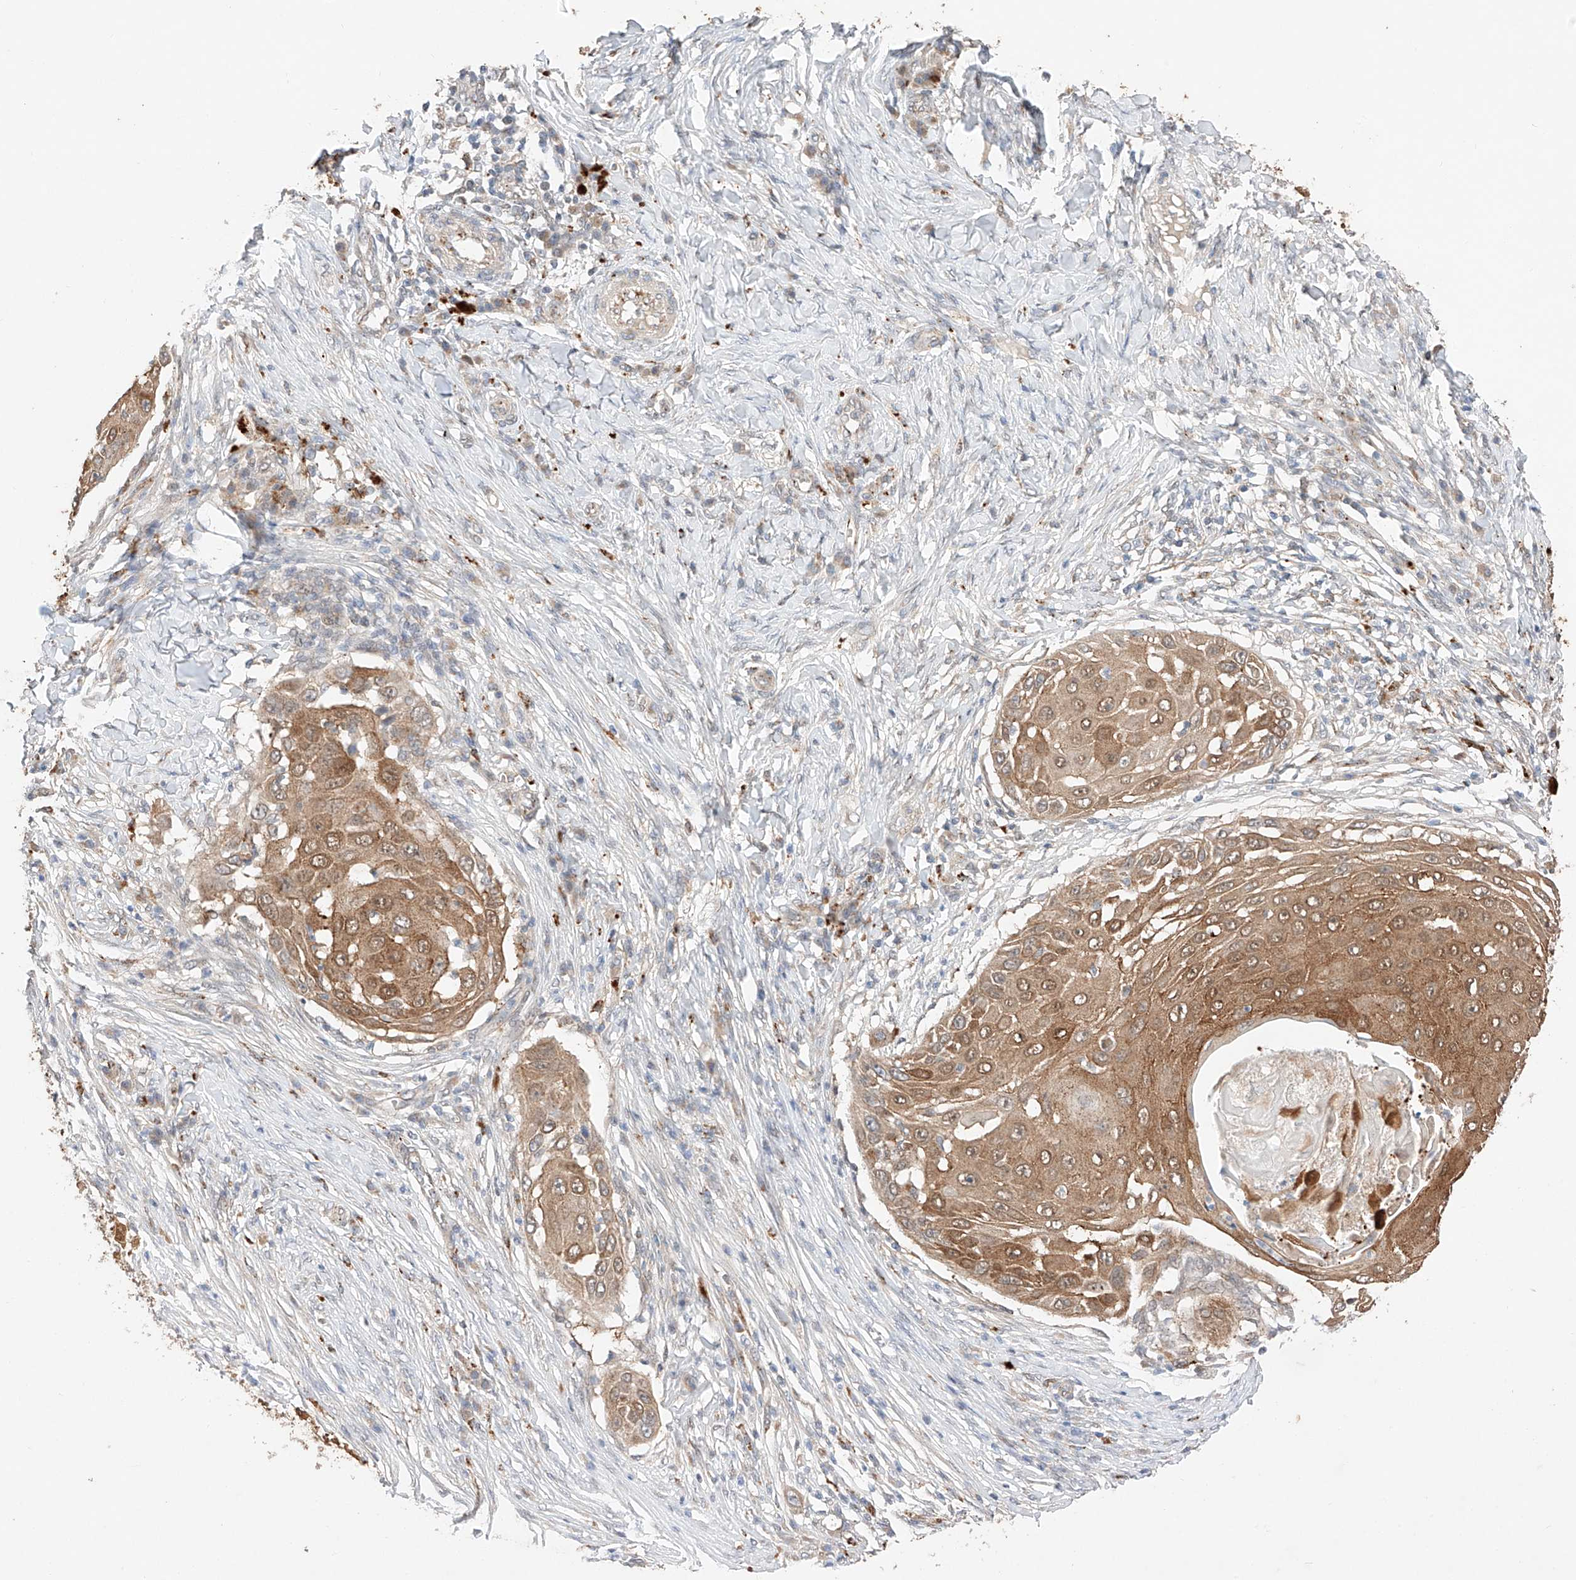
{"staining": {"intensity": "moderate", "quantity": ">75%", "location": "cytoplasmic/membranous"}, "tissue": "skin cancer", "cell_type": "Tumor cells", "image_type": "cancer", "snomed": [{"axis": "morphology", "description": "Squamous cell carcinoma, NOS"}, {"axis": "topography", "description": "Skin"}], "caption": "Immunohistochemical staining of skin cancer demonstrates medium levels of moderate cytoplasmic/membranous protein expression in about >75% of tumor cells.", "gene": "GCNT1", "patient": {"sex": "female", "age": 44}}